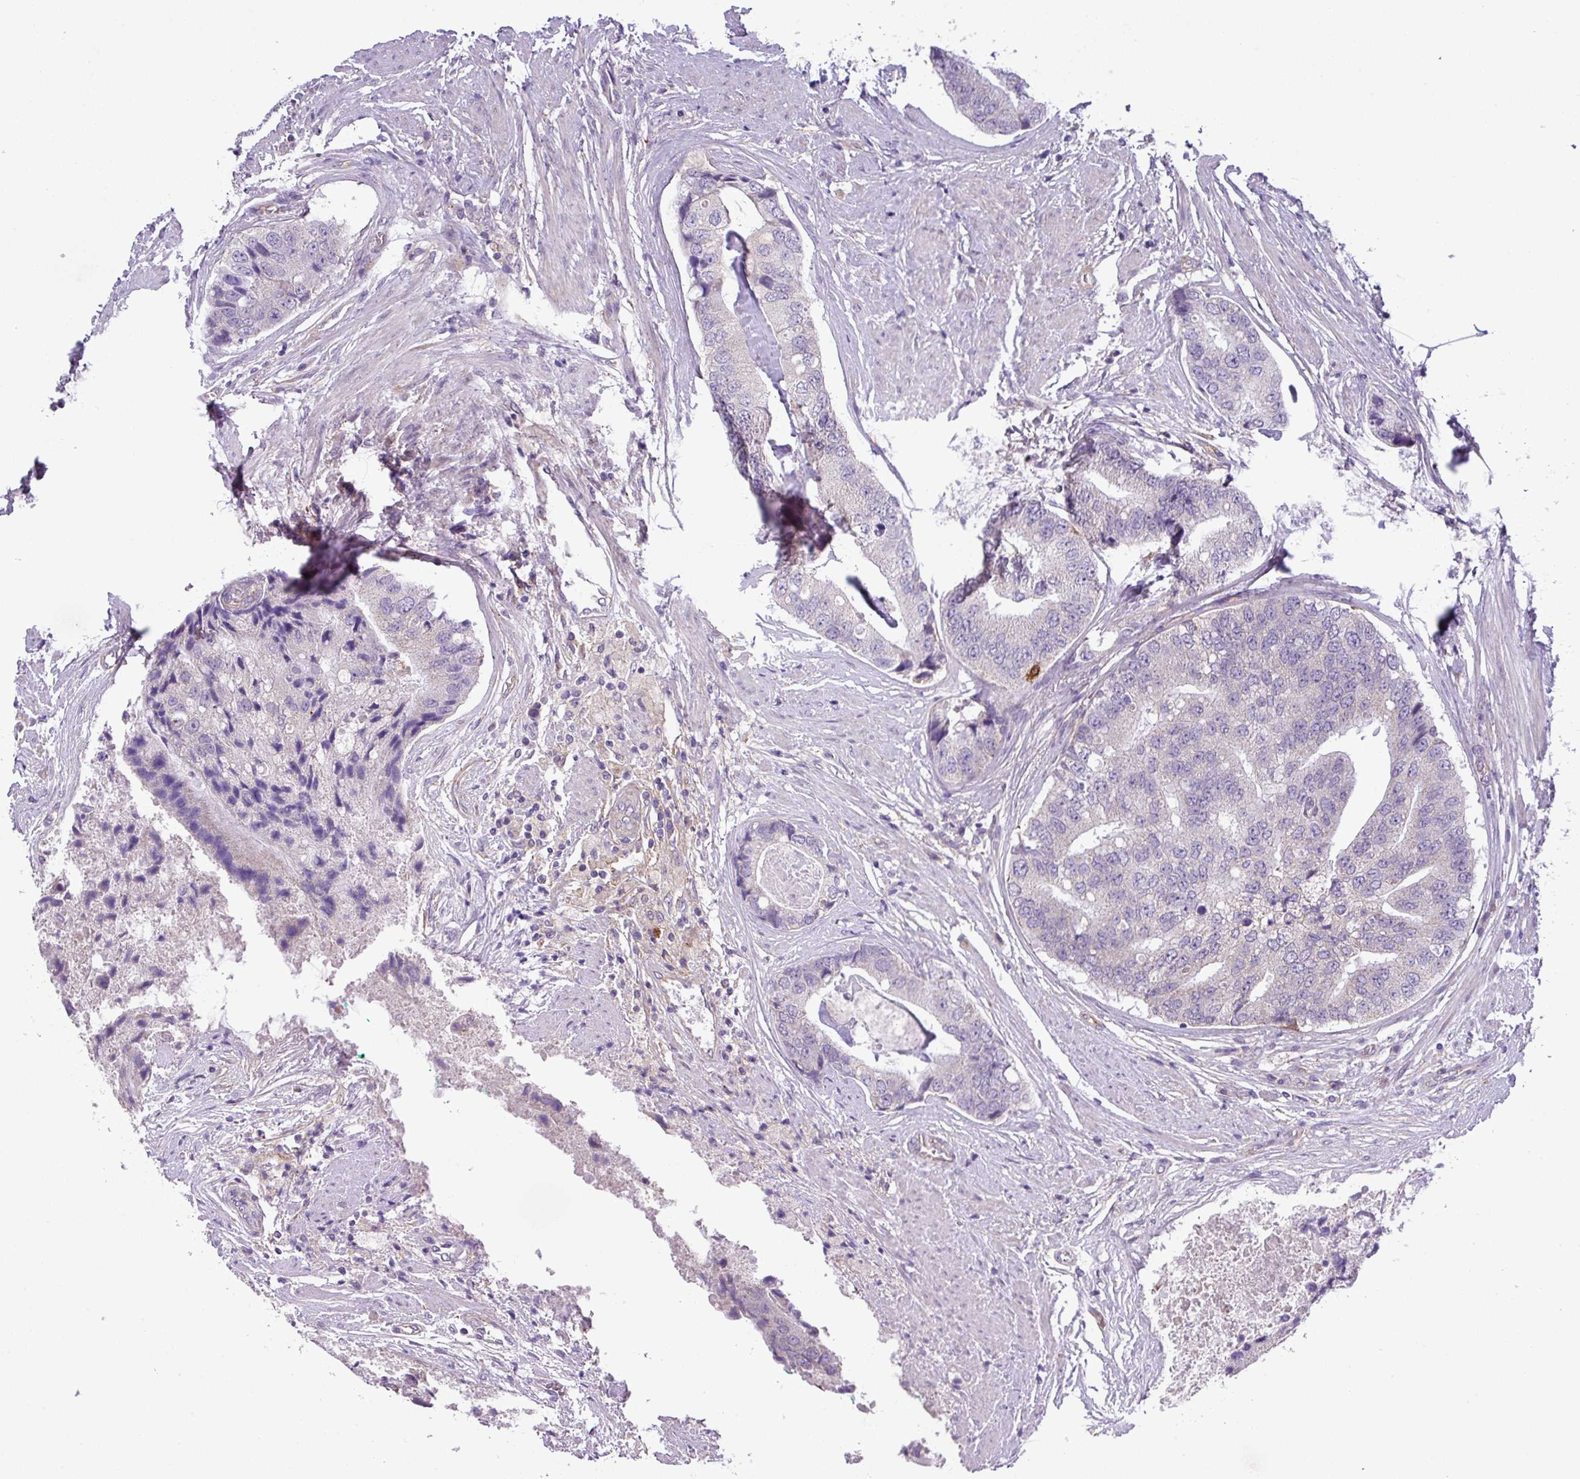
{"staining": {"intensity": "negative", "quantity": "none", "location": "none"}, "tissue": "prostate cancer", "cell_type": "Tumor cells", "image_type": "cancer", "snomed": [{"axis": "morphology", "description": "Adenocarcinoma, High grade"}, {"axis": "topography", "description": "Prostate"}], "caption": "This is a image of IHC staining of prostate adenocarcinoma (high-grade), which shows no expression in tumor cells.", "gene": "SLC23A2", "patient": {"sex": "male", "age": 70}}